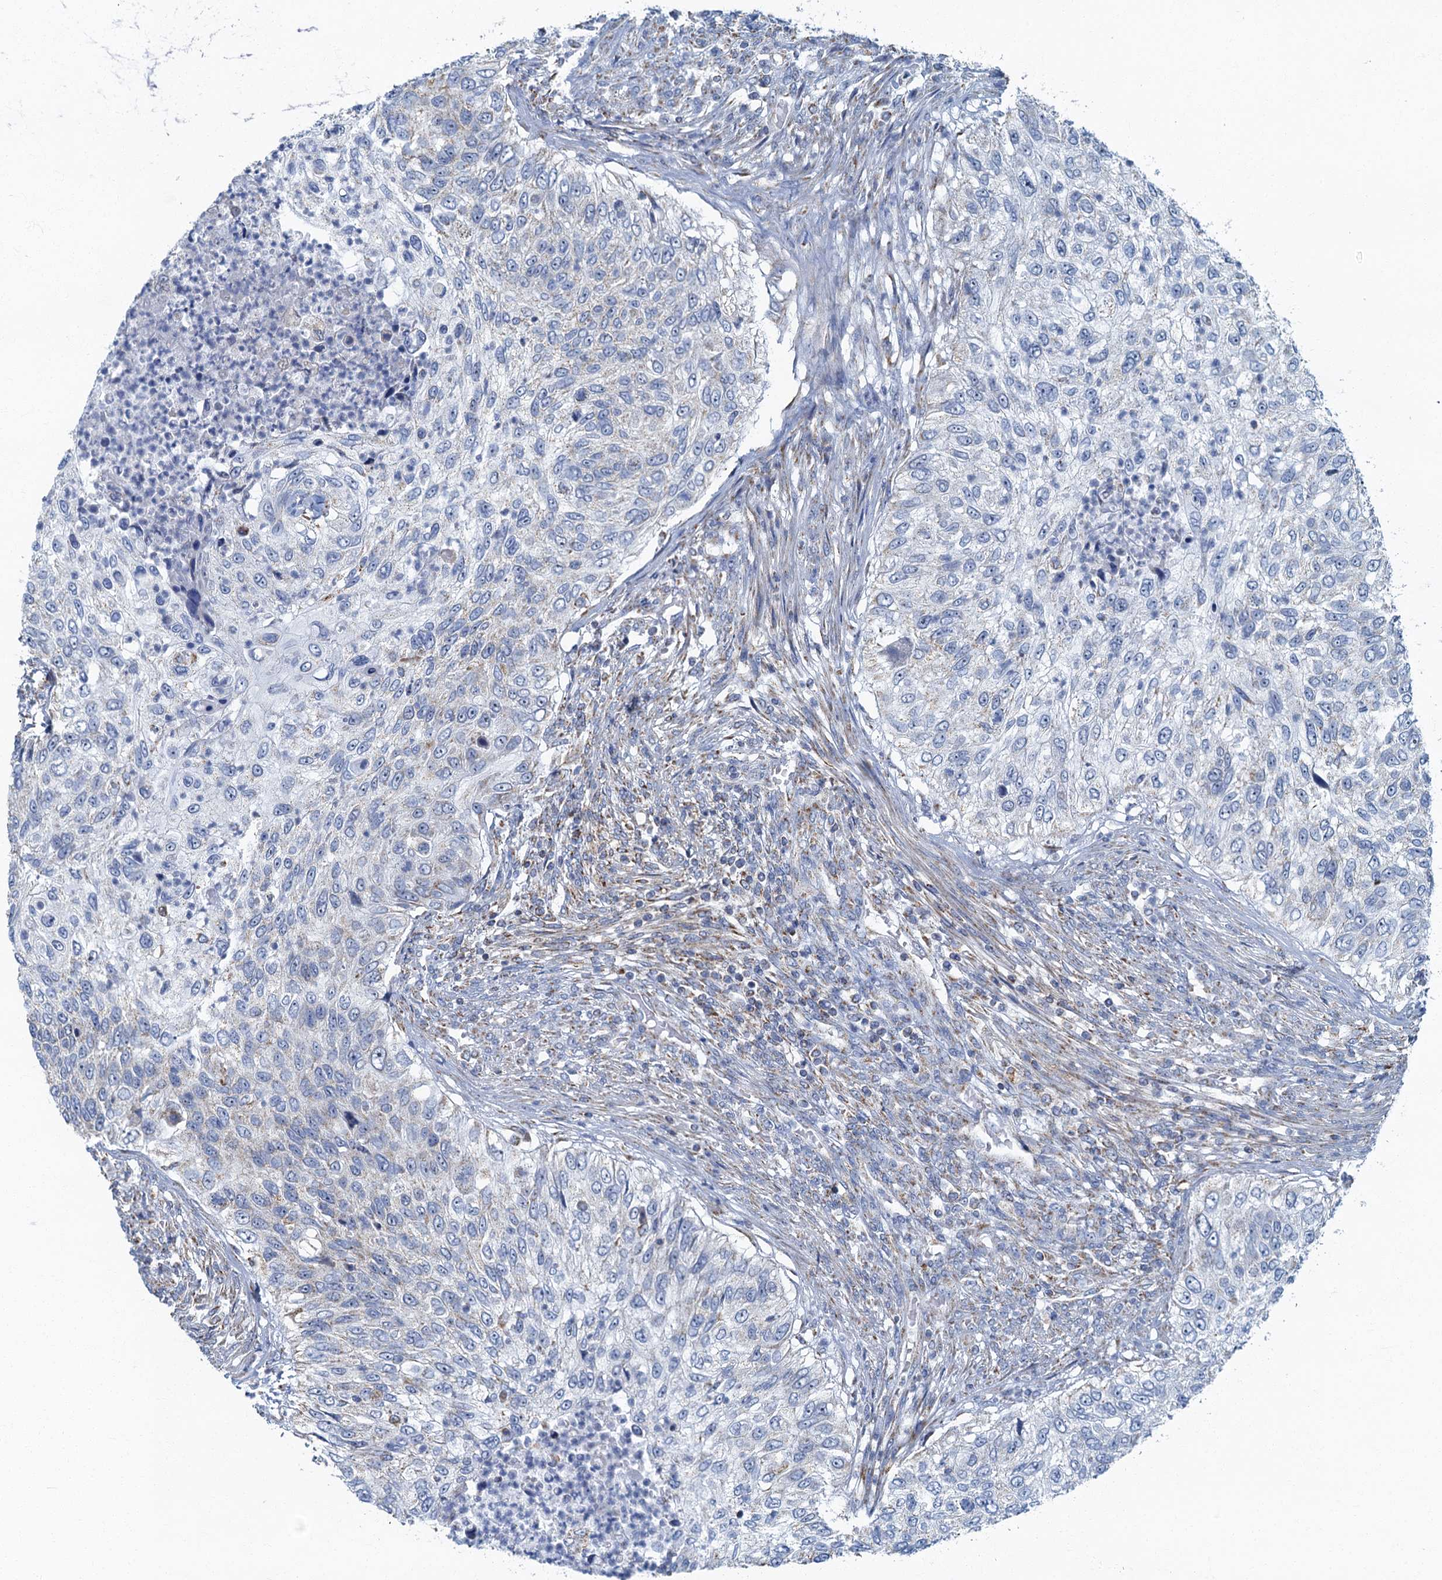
{"staining": {"intensity": "negative", "quantity": "none", "location": "none"}, "tissue": "urothelial cancer", "cell_type": "Tumor cells", "image_type": "cancer", "snomed": [{"axis": "morphology", "description": "Urothelial carcinoma, High grade"}, {"axis": "topography", "description": "Urinary bladder"}], "caption": "Human high-grade urothelial carcinoma stained for a protein using immunohistochemistry (IHC) demonstrates no positivity in tumor cells.", "gene": "RAD9B", "patient": {"sex": "female", "age": 60}}